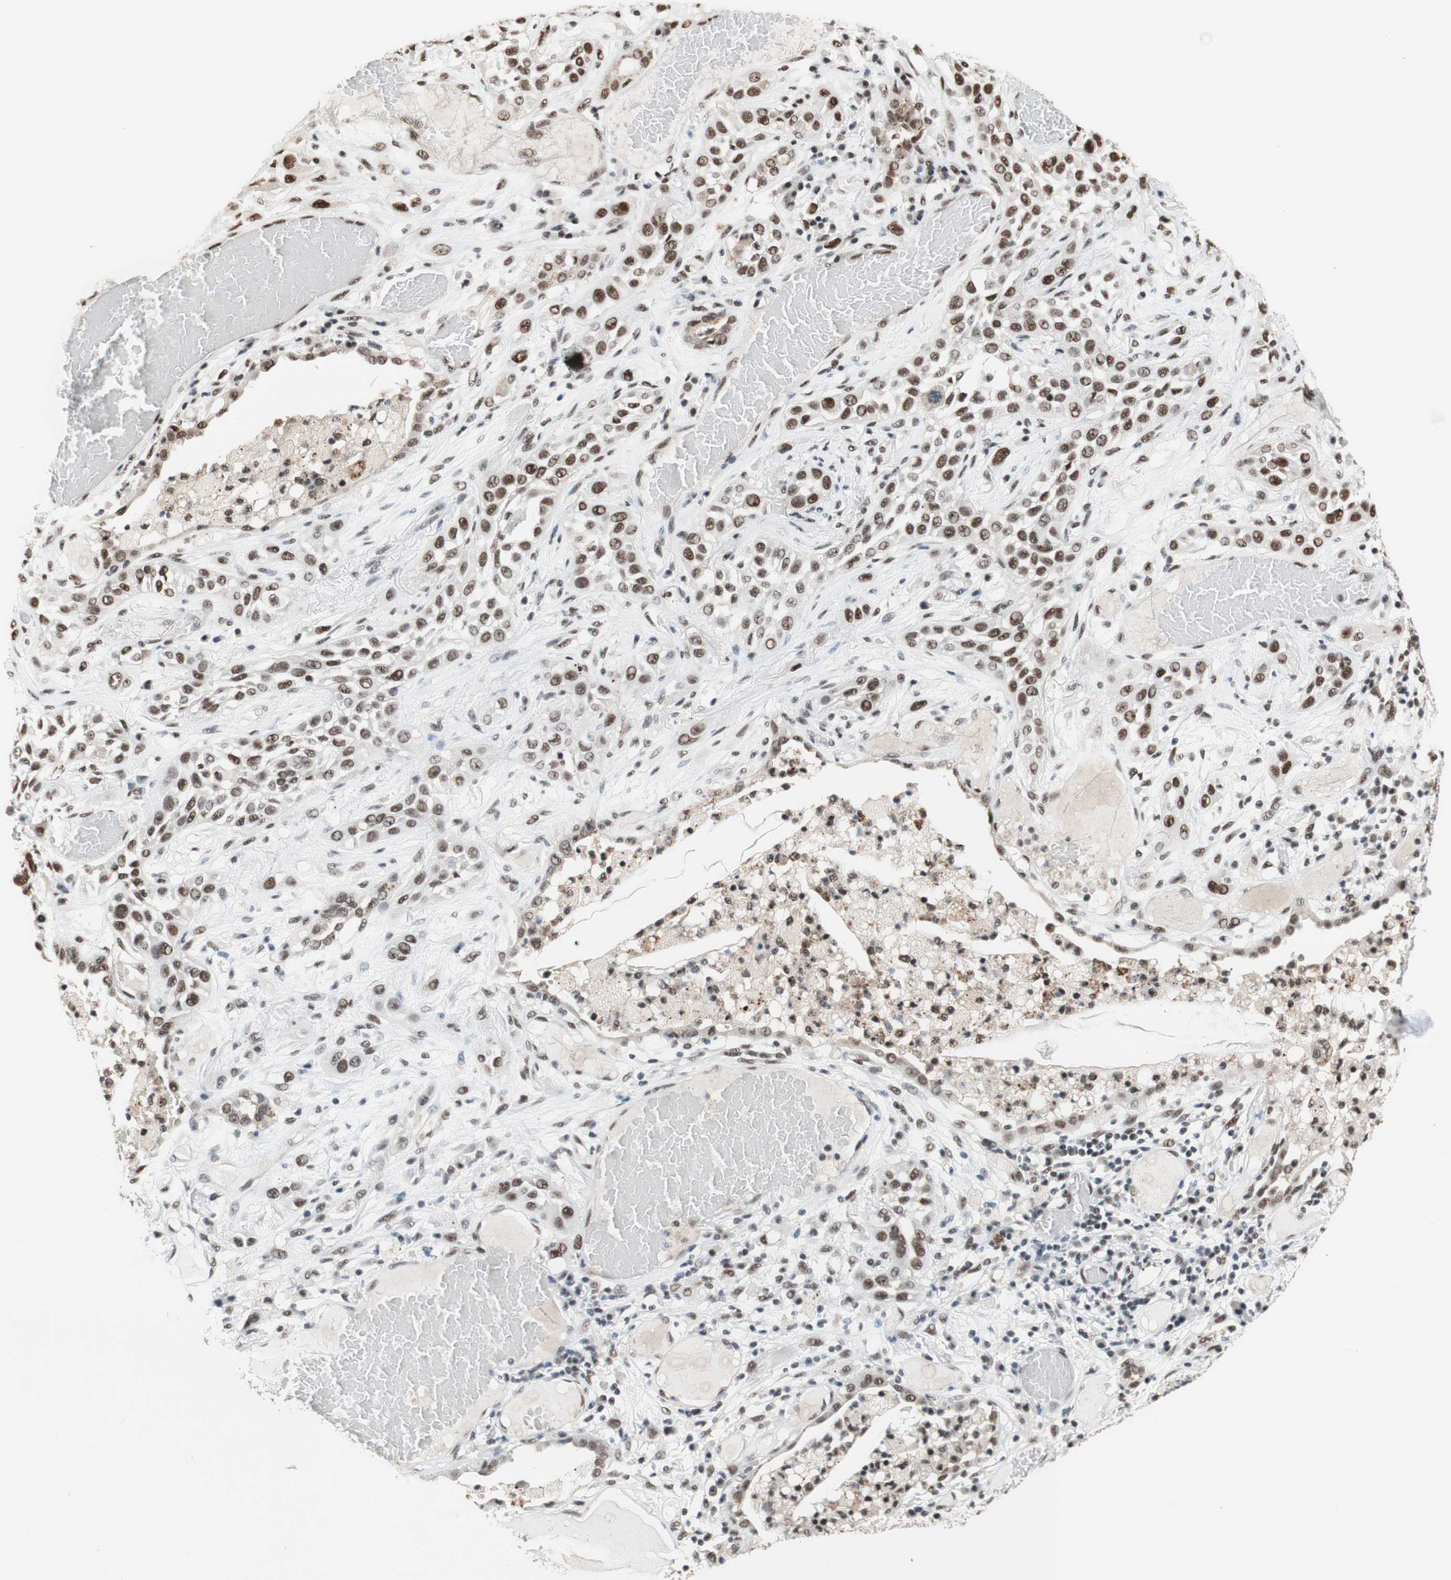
{"staining": {"intensity": "strong", "quantity": ">75%", "location": "nuclear"}, "tissue": "lung cancer", "cell_type": "Tumor cells", "image_type": "cancer", "snomed": [{"axis": "morphology", "description": "Squamous cell carcinoma, NOS"}, {"axis": "topography", "description": "Lung"}], "caption": "Squamous cell carcinoma (lung) tissue exhibits strong nuclear positivity in about >75% of tumor cells, visualized by immunohistochemistry. (Stains: DAB in brown, nuclei in blue, Microscopy: brightfield microscopy at high magnification).", "gene": "PRPF19", "patient": {"sex": "male", "age": 71}}